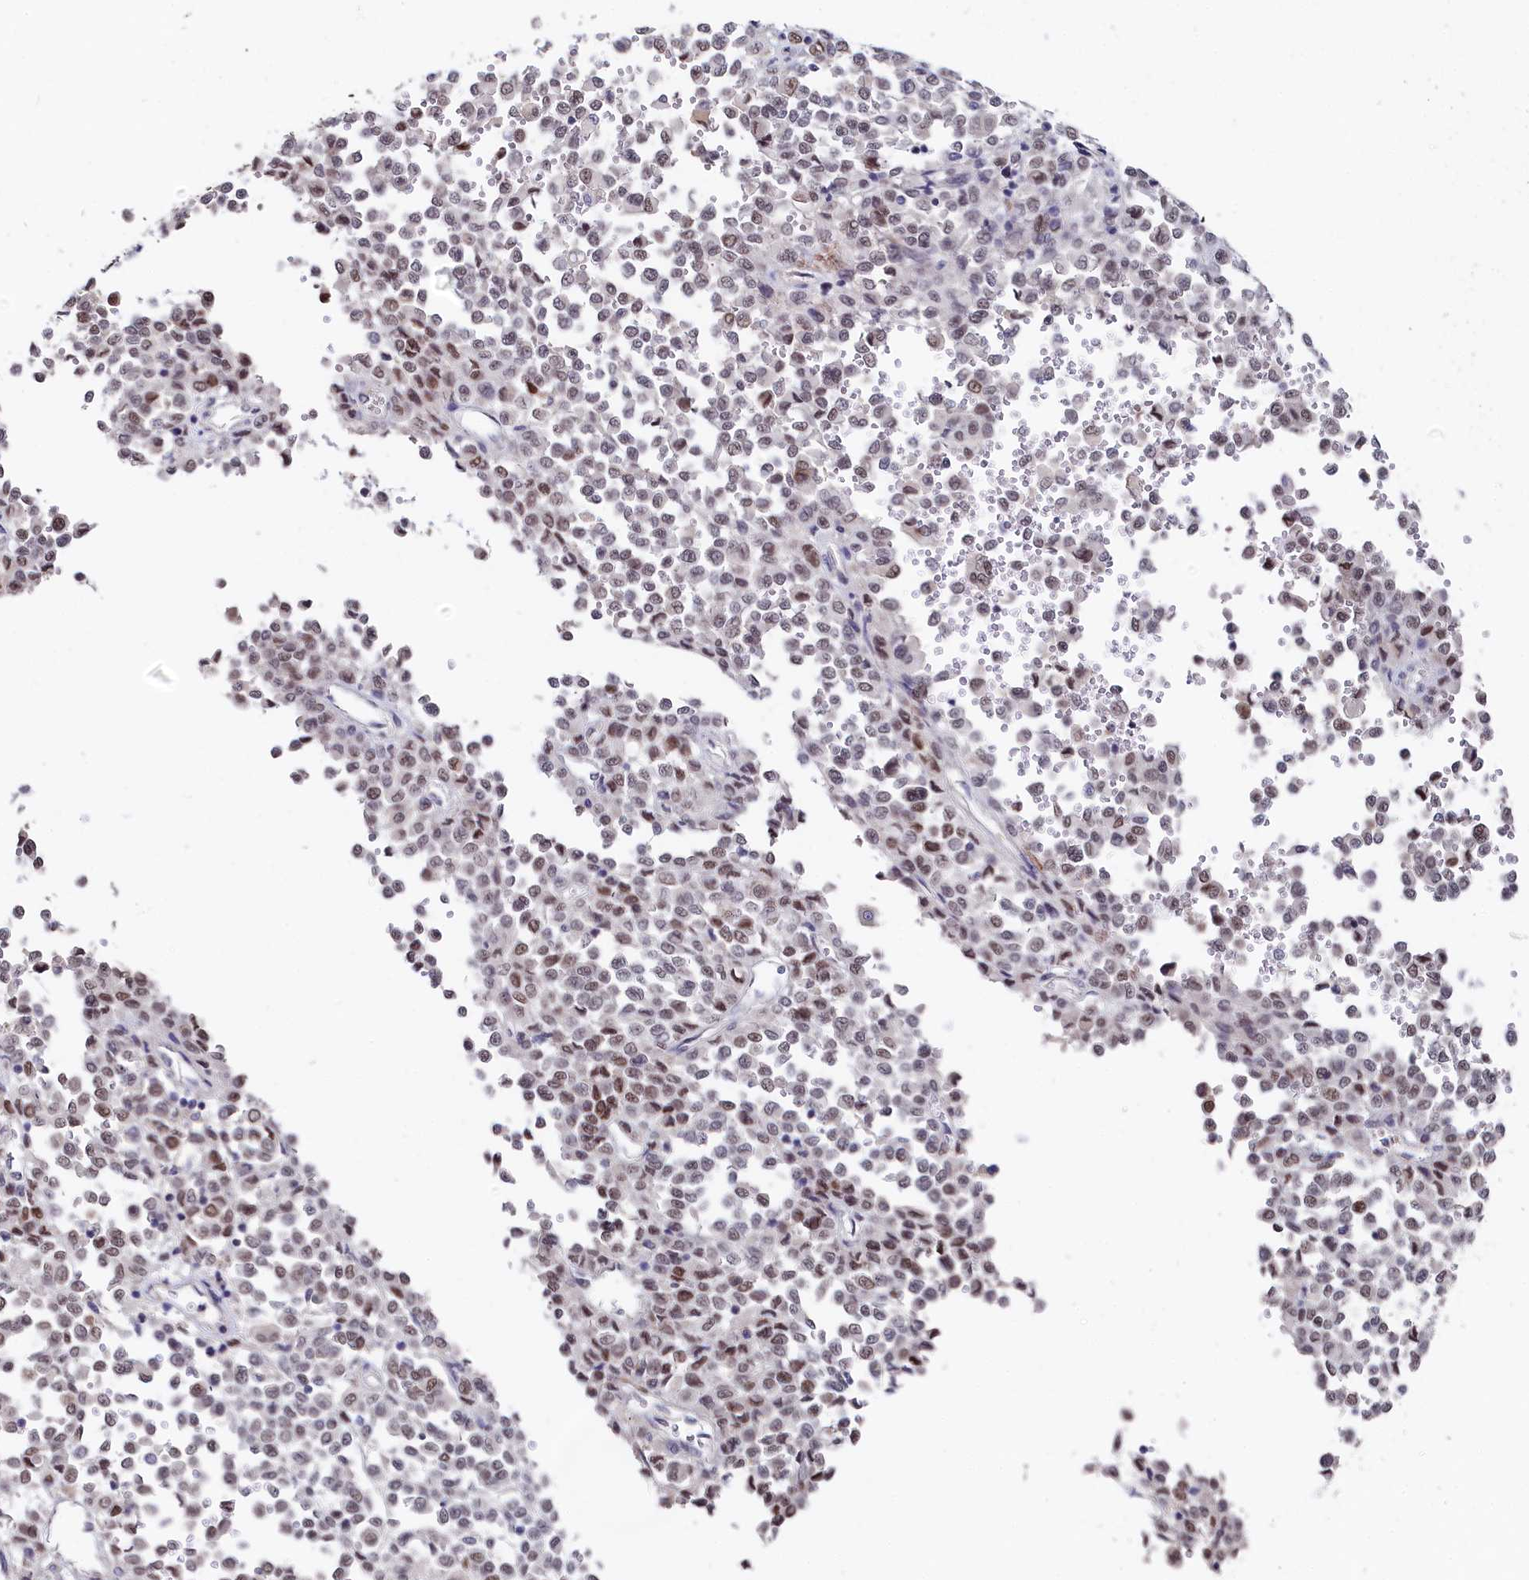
{"staining": {"intensity": "moderate", "quantity": "25%-75%", "location": "nuclear"}, "tissue": "melanoma", "cell_type": "Tumor cells", "image_type": "cancer", "snomed": [{"axis": "morphology", "description": "Malignant melanoma, Metastatic site"}, {"axis": "topography", "description": "Pancreas"}], "caption": "A medium amount of moderate nuclear positivity is present in approximately 25%-75% of tumor cells in malignant melanoma (metastatic site) tissue.", "gene": "TIGD4", "patient": {"sex": "female", "age": 30}}